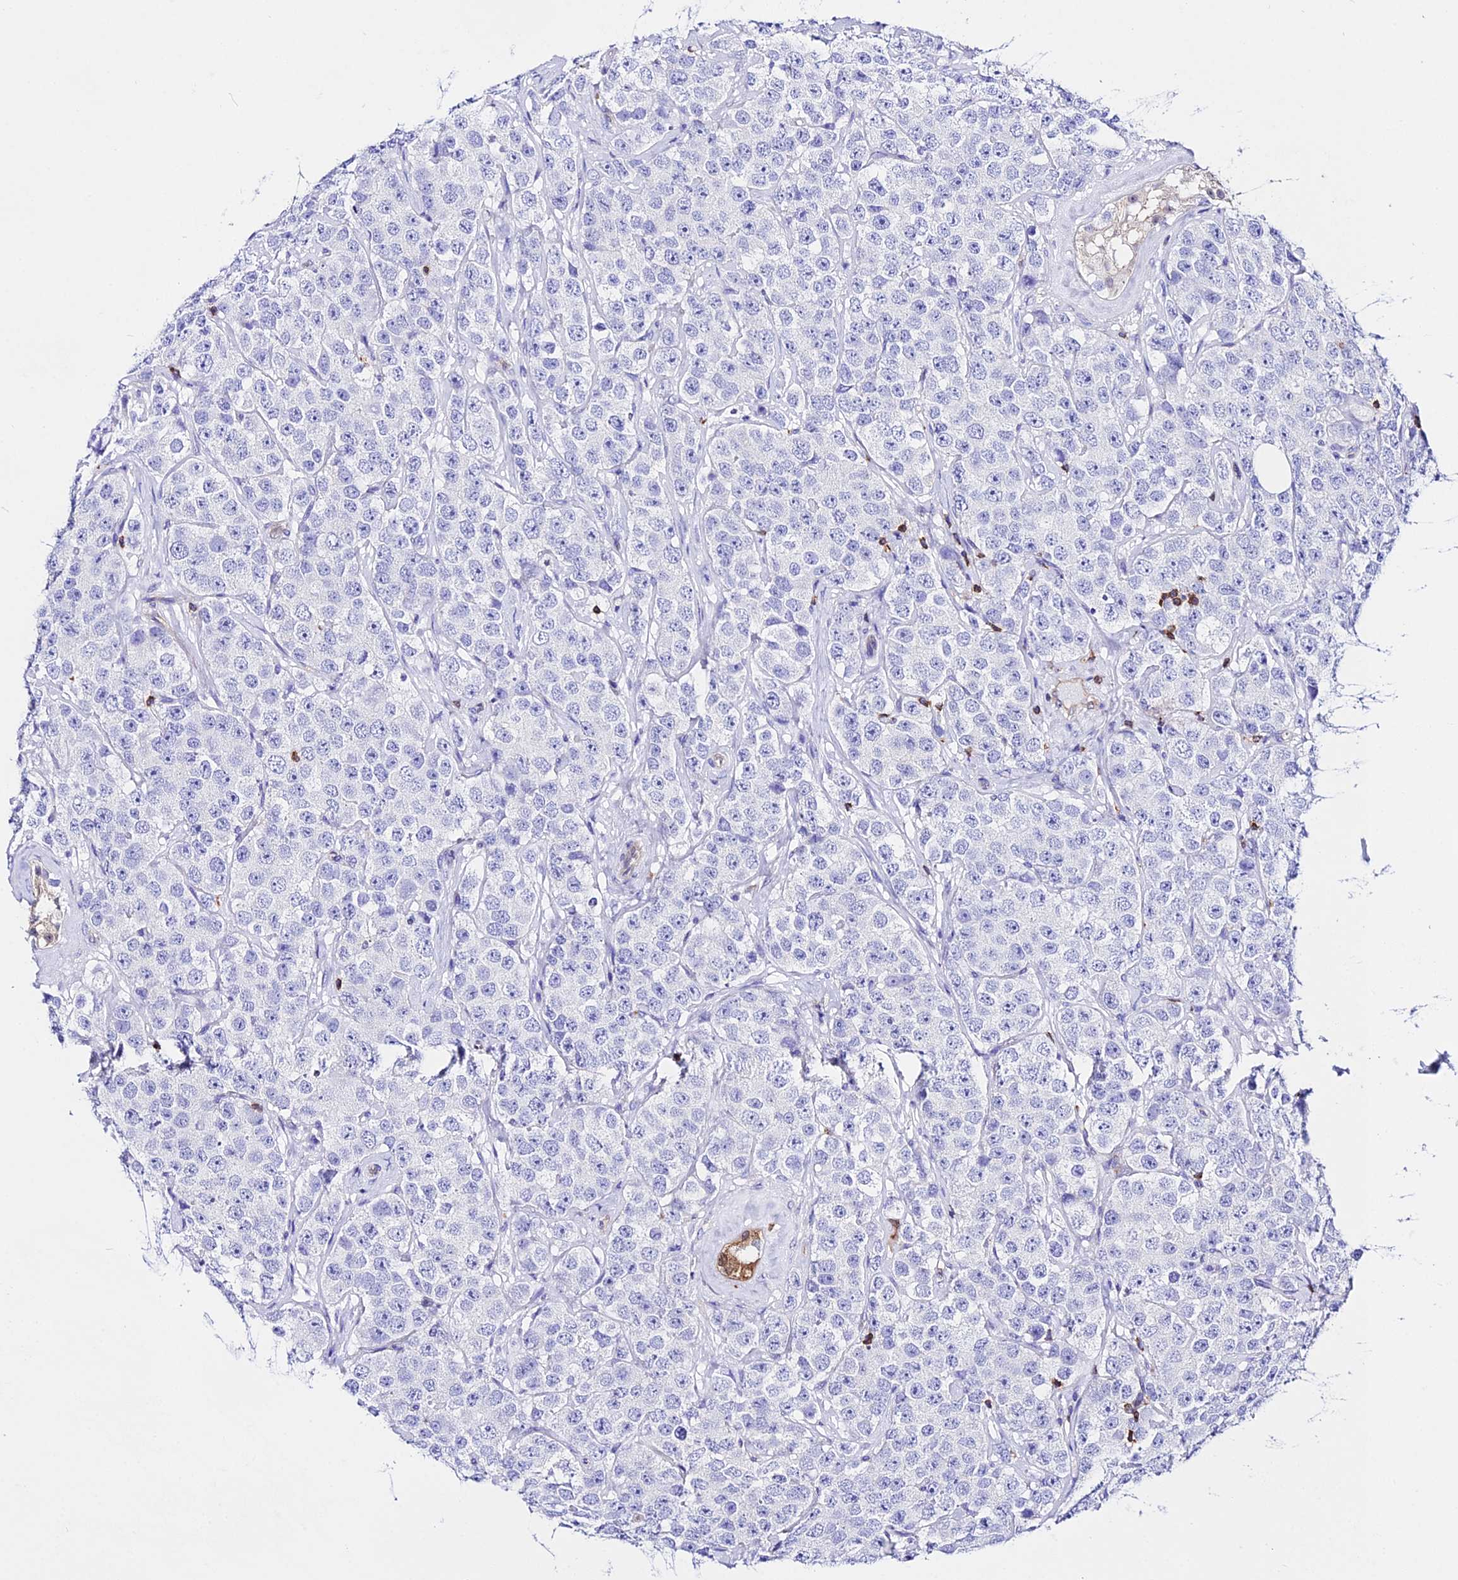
{"staining": {"intensity": "negative", "quantity": "none", "location": "none"}, "tissue": "testis cancer", "cell_type": "Tumor cells", "image_type": "cancer", "snomed": [{"axis": "morphology", "description": "Seminoma, NOS"}, {"axis": "topography", "description": "Testis"}], "caption": "Immunohistochemistry (IHC) micrograph of neoplastic tissue: testis cancer (seminoma) stained with DAB (3,3'-diaminobenzidine) exhibits no significant protein staining in tumor cells.", "gene": "S100A16", "patient": {"sex": "male", "age": 28}}